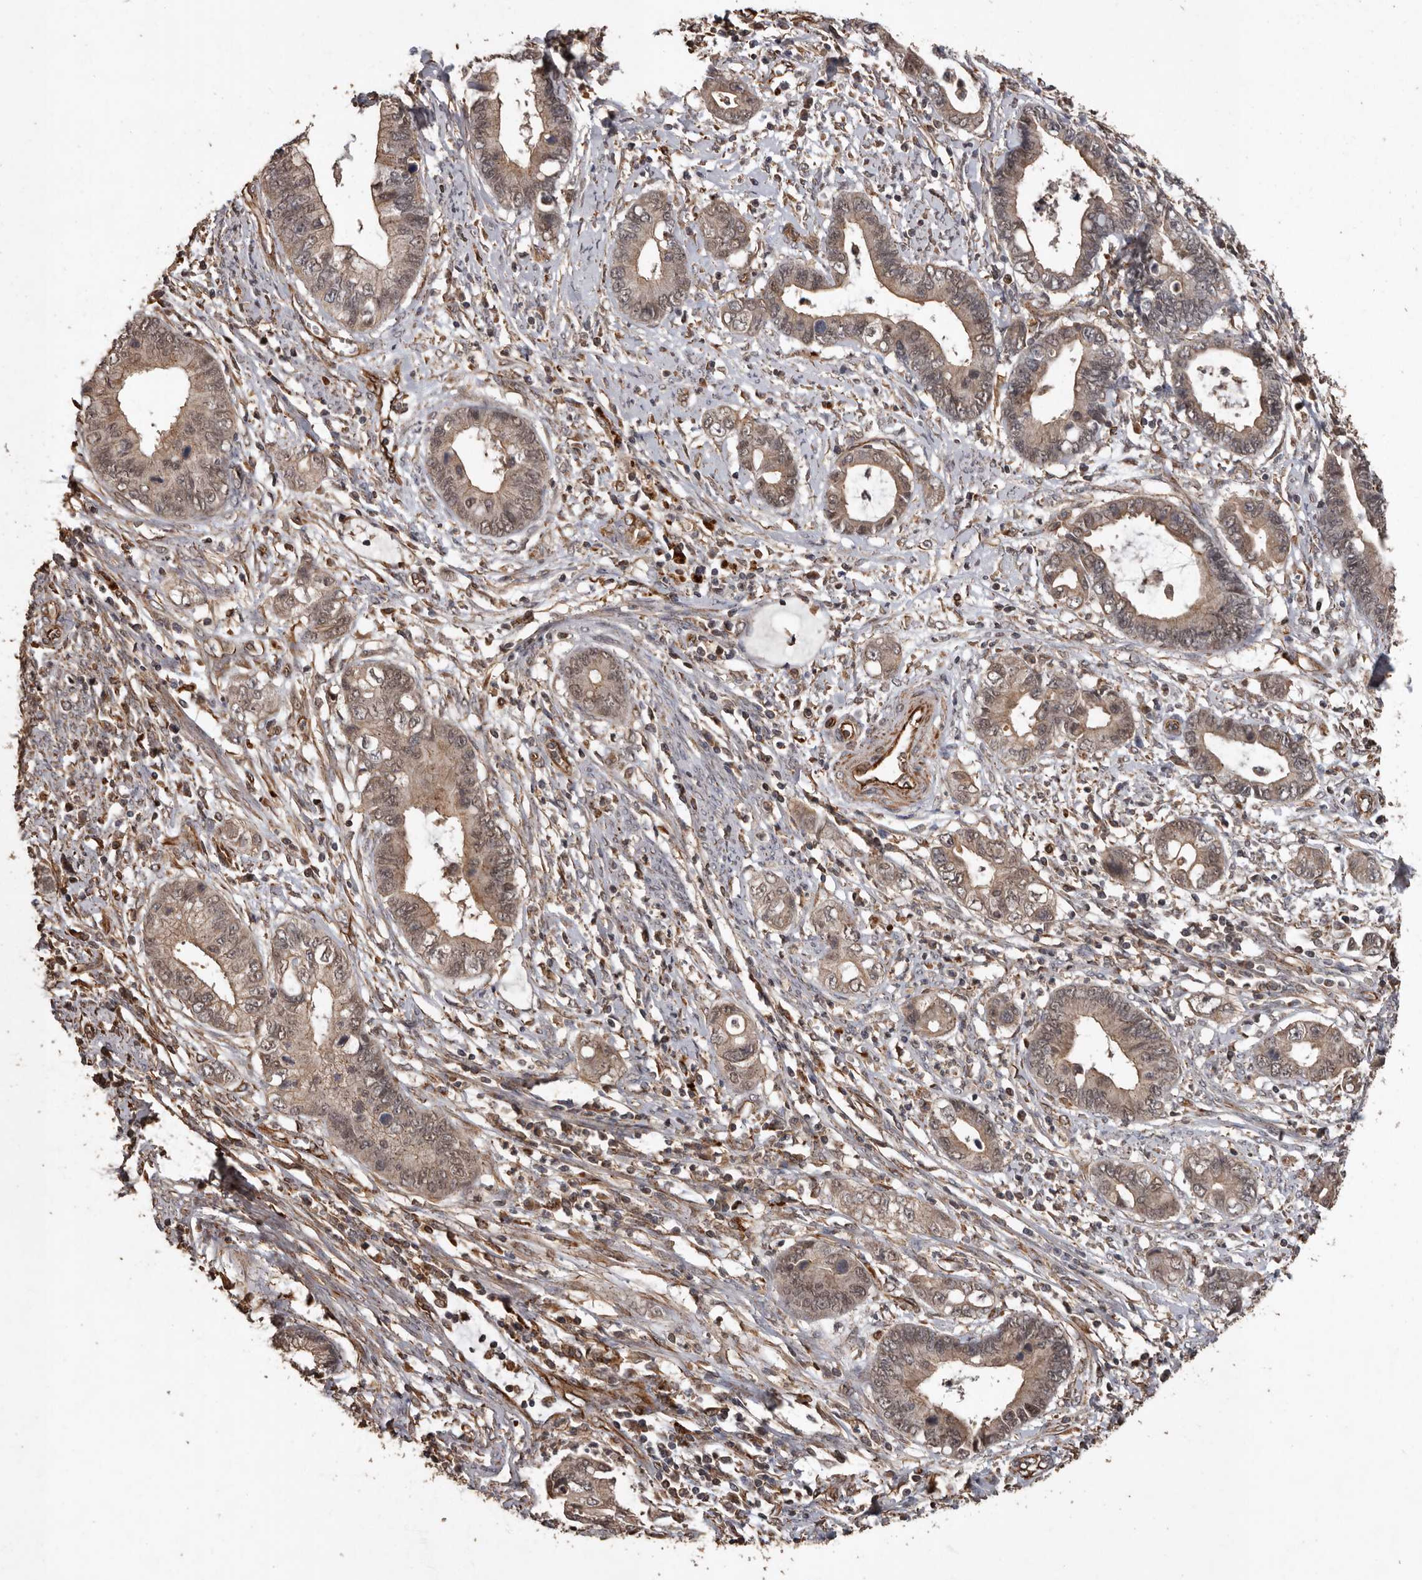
{"staining": {"intensity": "moderate", "quantity": ">75%", "location": "cytoplasmic/membranous,nuclear"}, "tissue": "cervical cancer", "cell_type": "Tumor cells", "image_type": "cancer", "snomed": [{"axis": "morphology", "description": "Adenocarcinoma, NOS"}, {"axis": "topography", "description": "Cervix"}], "caption": "Immunohistochemistry histopathology image of human cervical adenocarcinoma stained for a protein (brown), which exhibits medium levels of moderate cytoplasmic/membranous and nuclear expression in approximately >75% of tumor cells.", "gene": "BRAT1", "patient": {"sex": "female", "age": 44}}